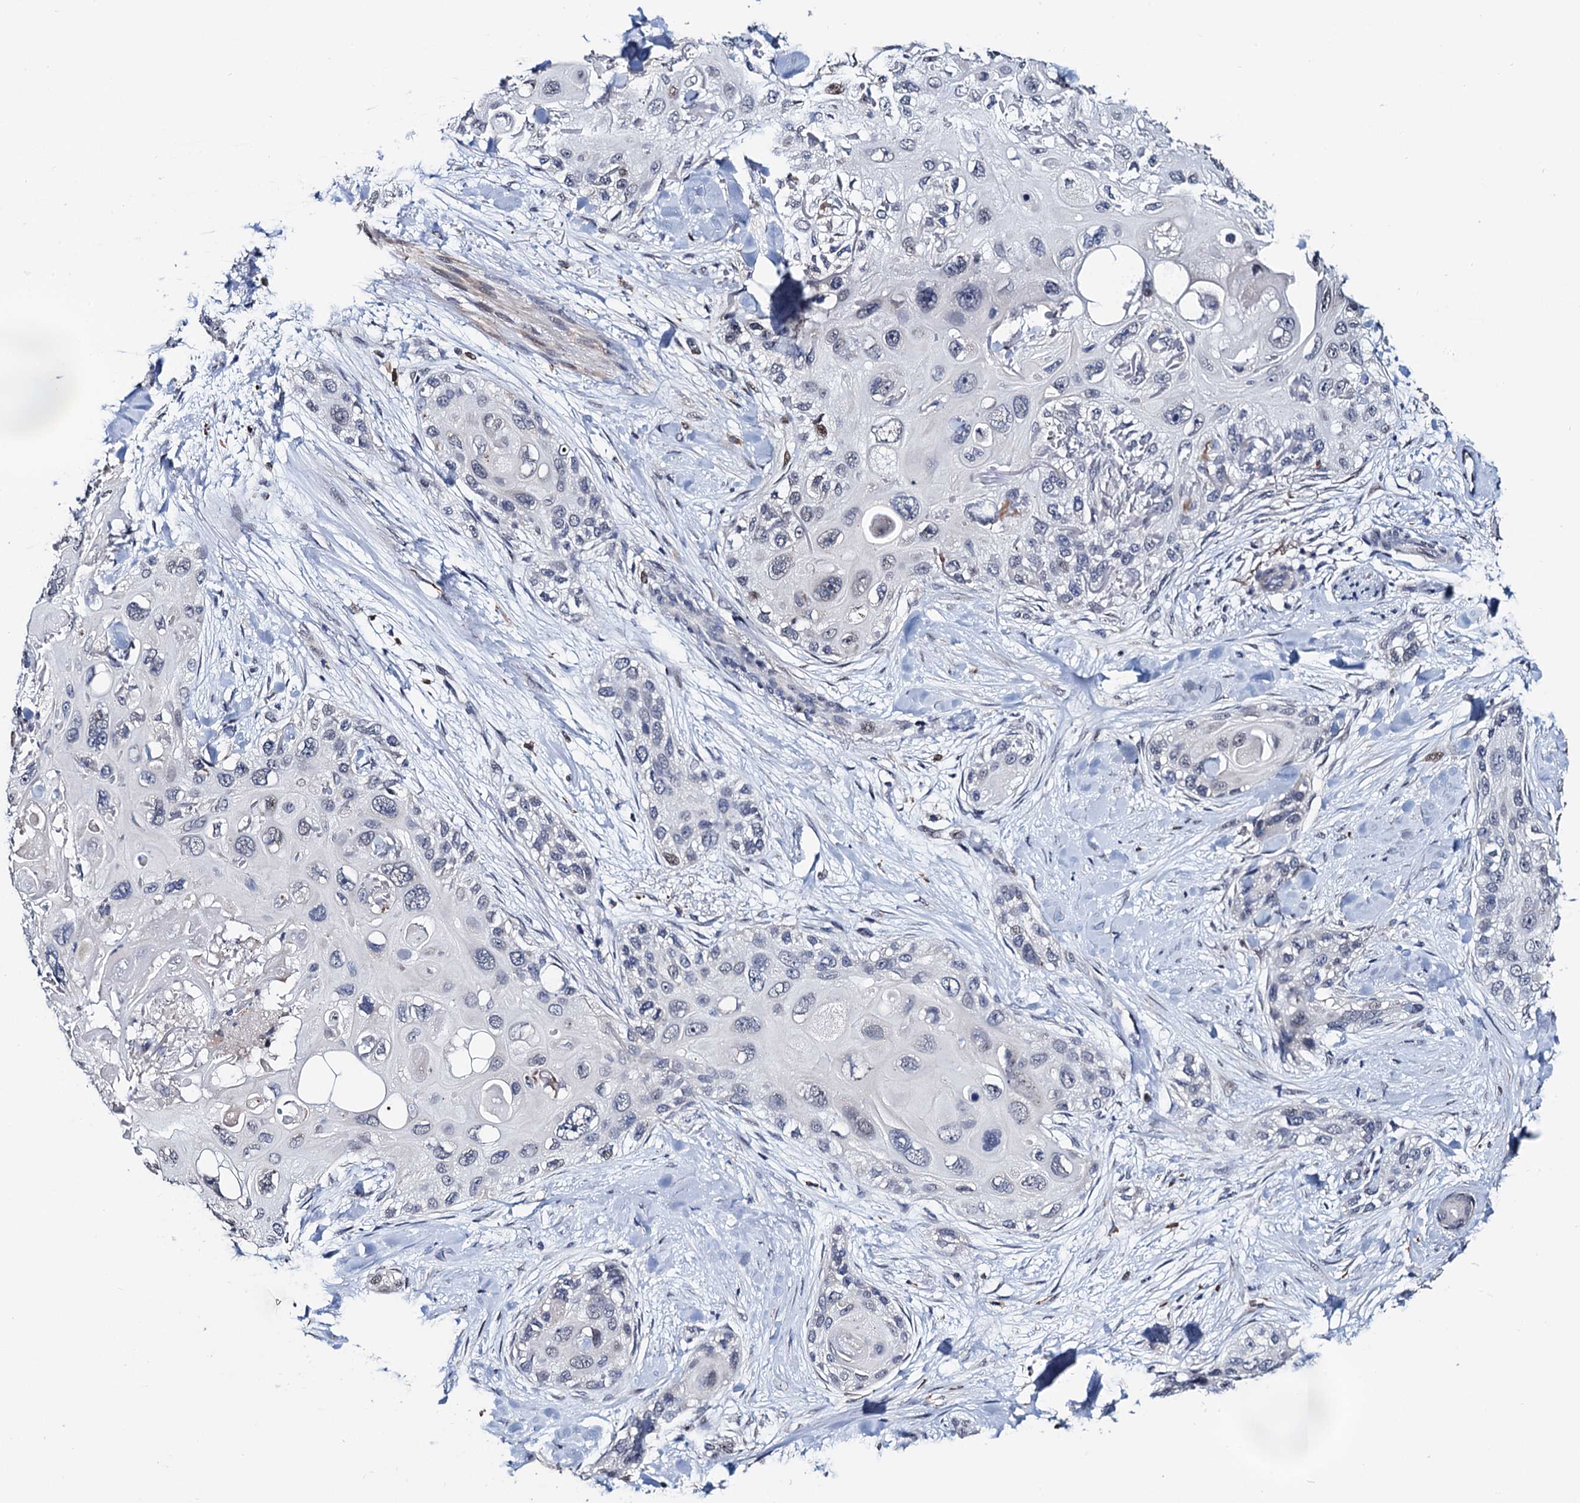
{"staining": {"intensity": "weak", "quantity": "<25%", "location": "nuclear"}, "tissue": "skin cancer", "cell_type": "Tumor cells", "image_type": "cancer", "snomed": [{"axis": "morphology", "description": "Normal tissue, NOS"}, {"axis": "morphology", "description": "Squamous cell carcinoma, NOS"}, {"axis": "topography", "description": "Skin"}], "caption": "High power microscopy photomicrograph of an immunohistochemistry (IHC) image of skin cancer (squamous cell carcinoma), revealing no significant positivity in tumor cells.", "gene": "FAM222A", "patient": {"sex": "male", "age": 72}}